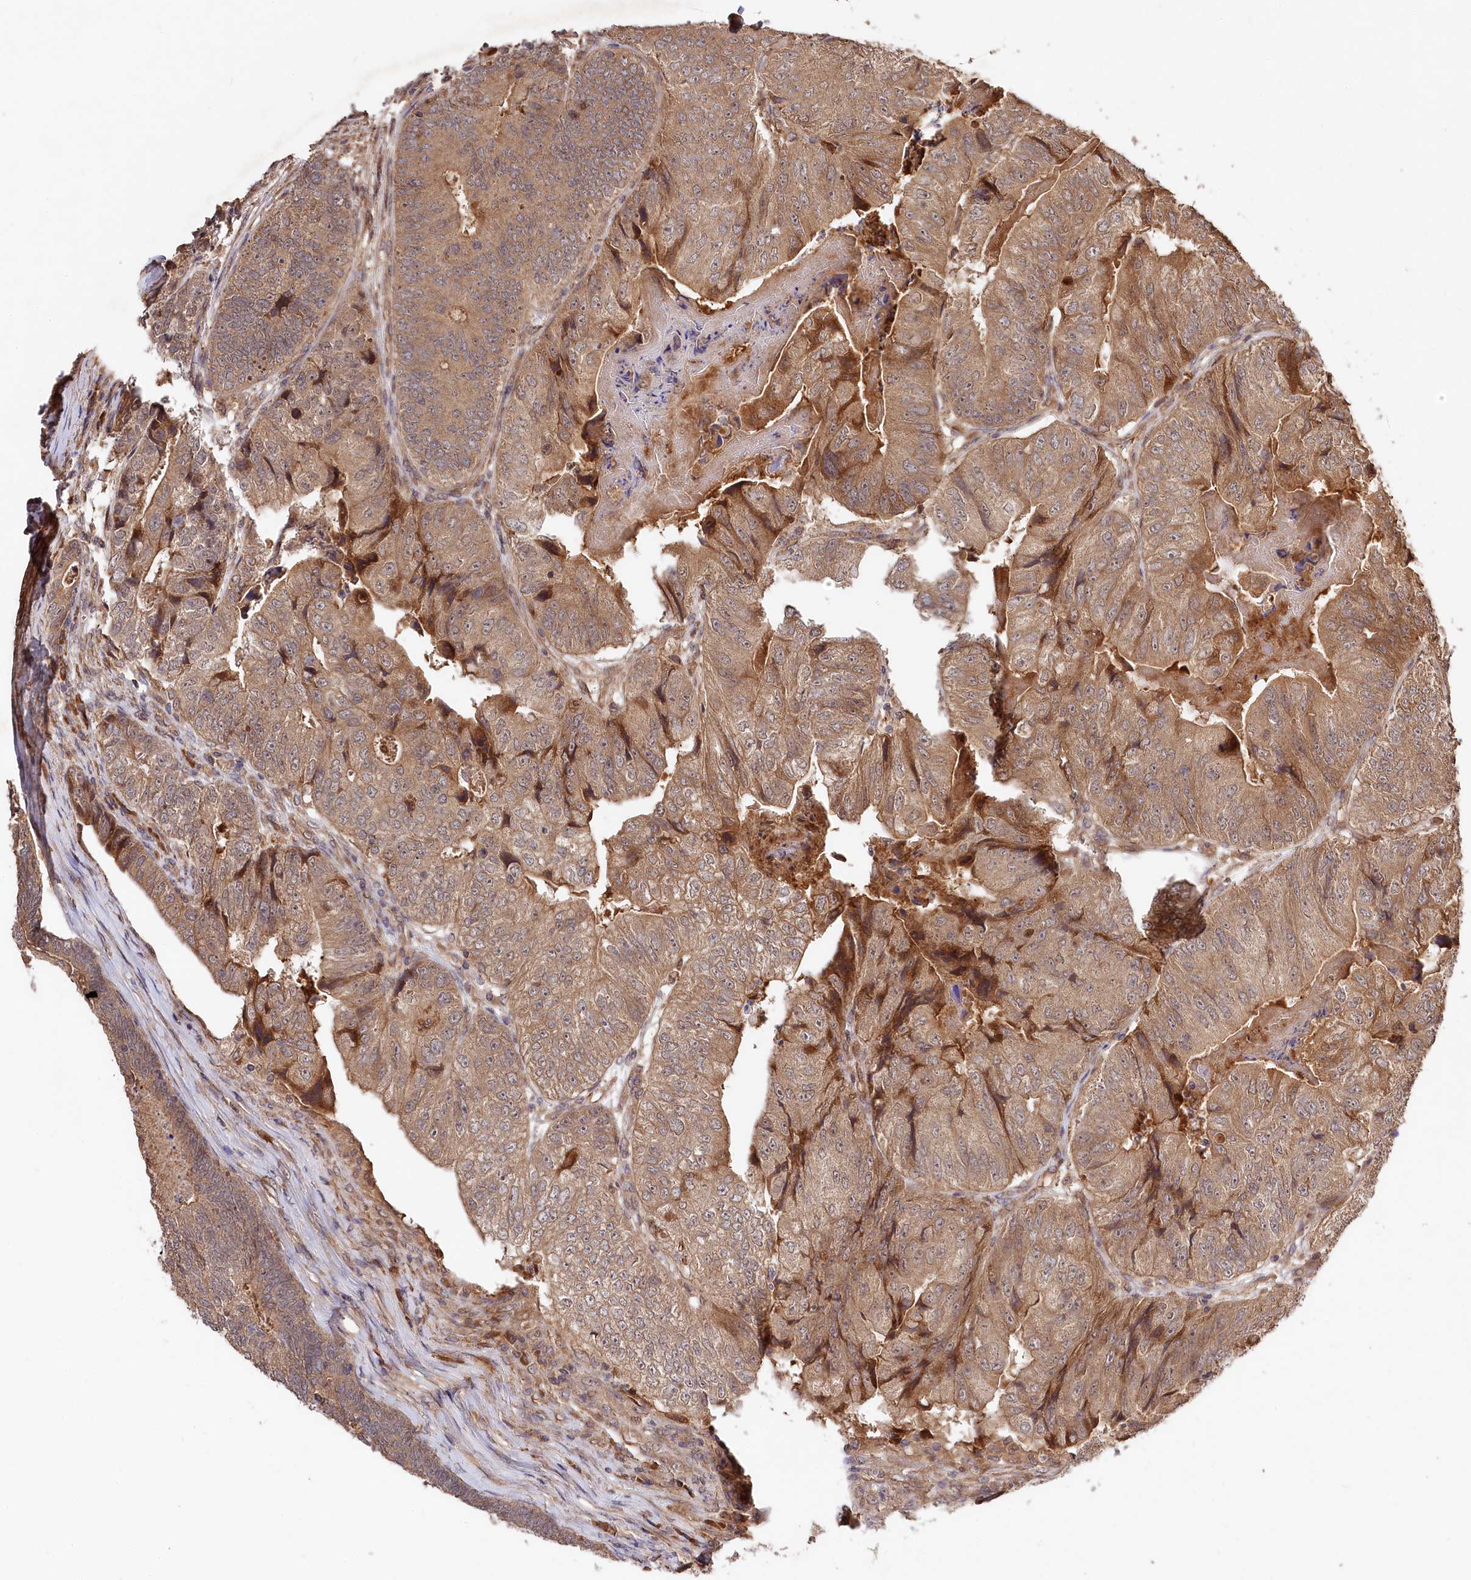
{"staining": {"intensity": "moderate", "quantity": ">75%", "location": "cytoplasmic/membranous"}, "tissue": "colorectal cancer", "cell_type": "Tumor cells", "image_type": "cancer", "snomed": [{"axis": "morphology", "description": "Adenocarcinoma, NOS"}, {"axis": "topography", "description": "Colon"}], "caption": "A histopathology image showing moderate cytoplasmic/membranous expression in approximately >75% of tumor cells in colorectal cancer, as visualized by brown immunohistochemical staining.", "gene": "MCF2L2", "patient": {"sex": "female", "age": 67}}